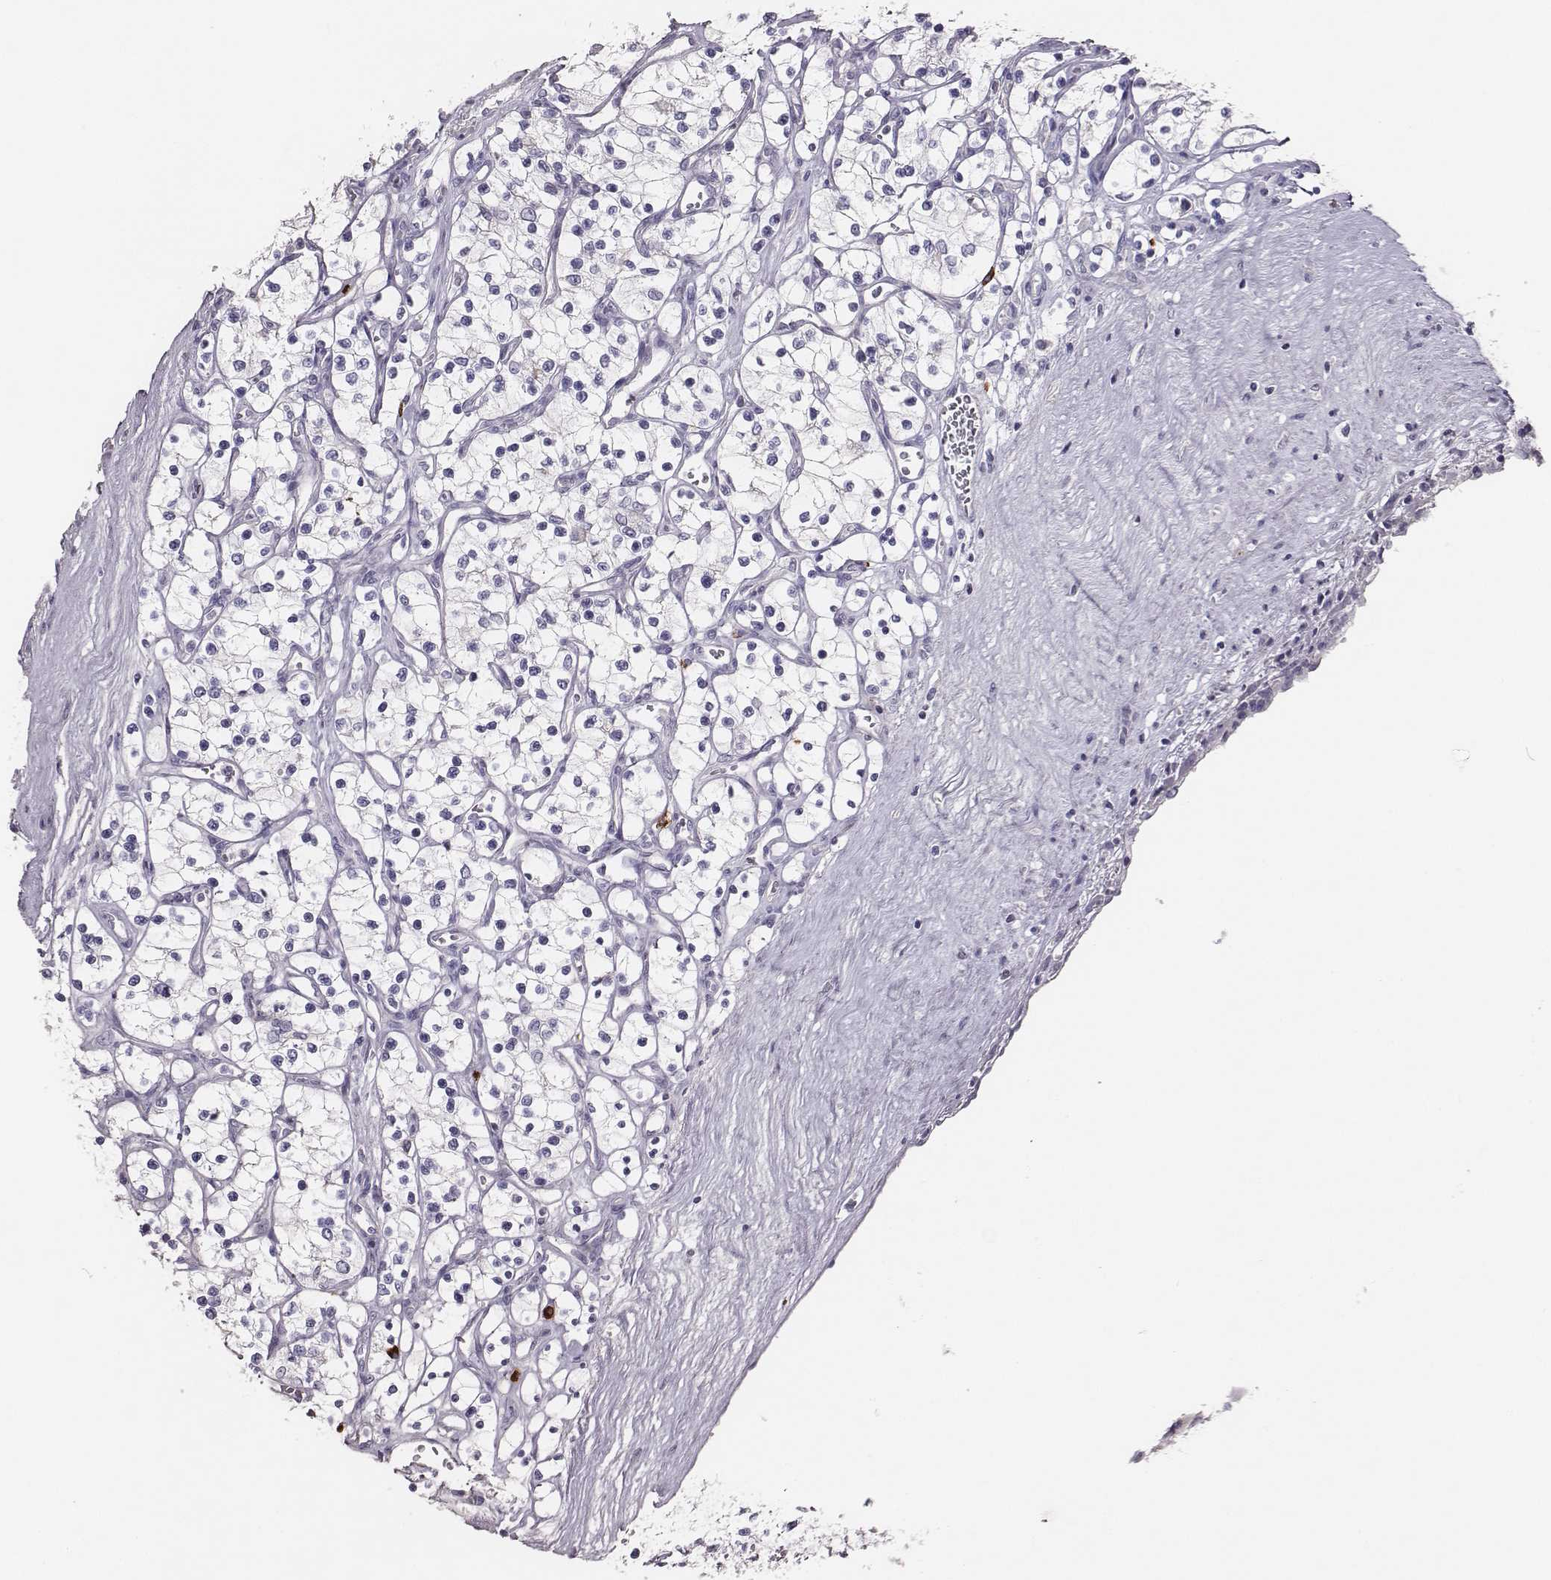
{"staining": {"intensity": "negative", "quantity": "none", "location": "none"}, "tissue": "renal cancer", "cell_type": "Tumor cells", "image_type": "cancer", "snomed": [{"axis": "morphology", "description": "Adenocarcinoma, NOS"}, {"axis": "topography", "description": "Kidney"}], "caption": "Immunohistochemistry of renal adenocarcinoma reveals no positivity in tumor cells.", "gene": "P2RY10", "patient": {"sex": "female", "age": 69}}